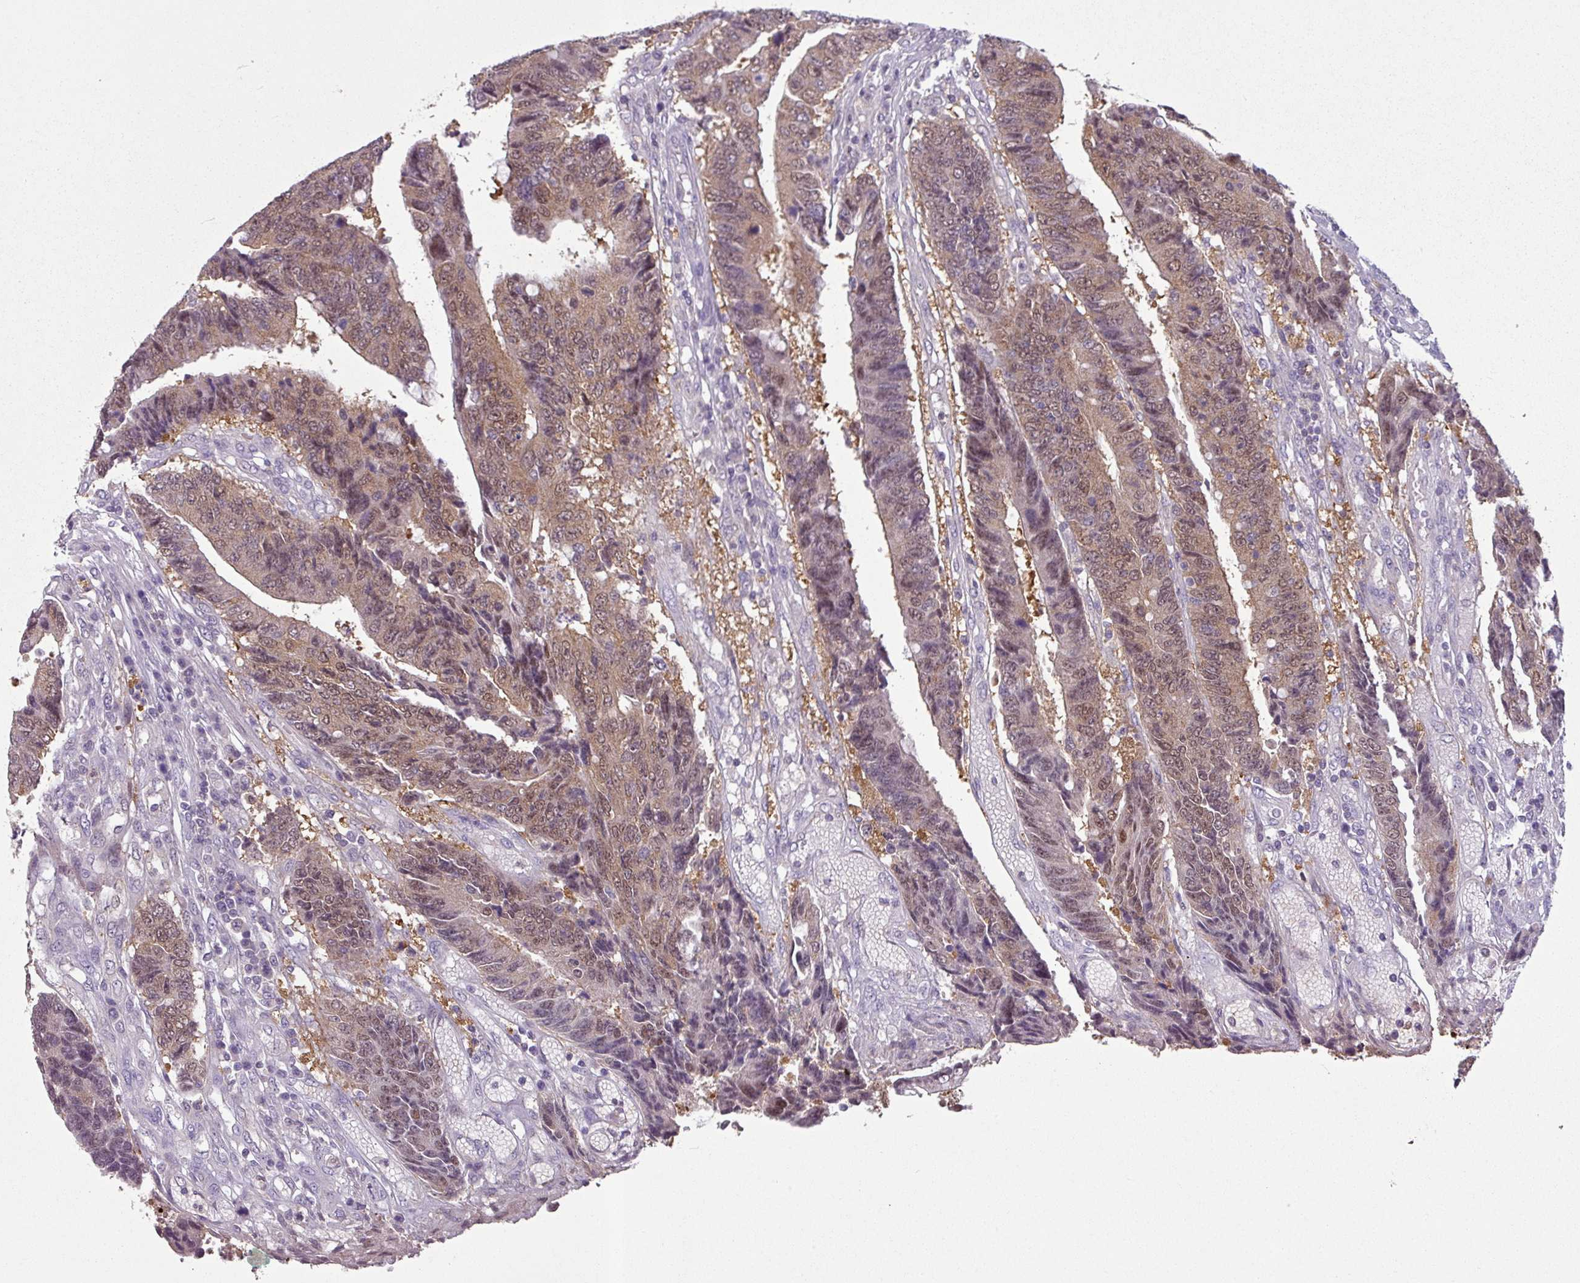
{"staining": {"intensity": "weak", "quantity": ">75%", "location": "cytoplasmic/membranous,nuclear"}, "tissue": "colorectal cancer", "cell_type": "Tumor cells", "image_type": "cancer", "snomed": [{"axis": "morphology", "description": "Adenocarcinoma, NOS"}, {"axis": "topography", "description": "Rectum"}], "caption": "Immunohistochemistry (IHC) (DAB (3,3'-diaminobenzidine)) staining of adenocarcinoma (colorectal) displays weak cytoplasmic/membranous and nuclear protein staining in approximately >75% of tumor cells.", "gene": "TTLL12", "patient": {"sex": "male", "age": 84}}